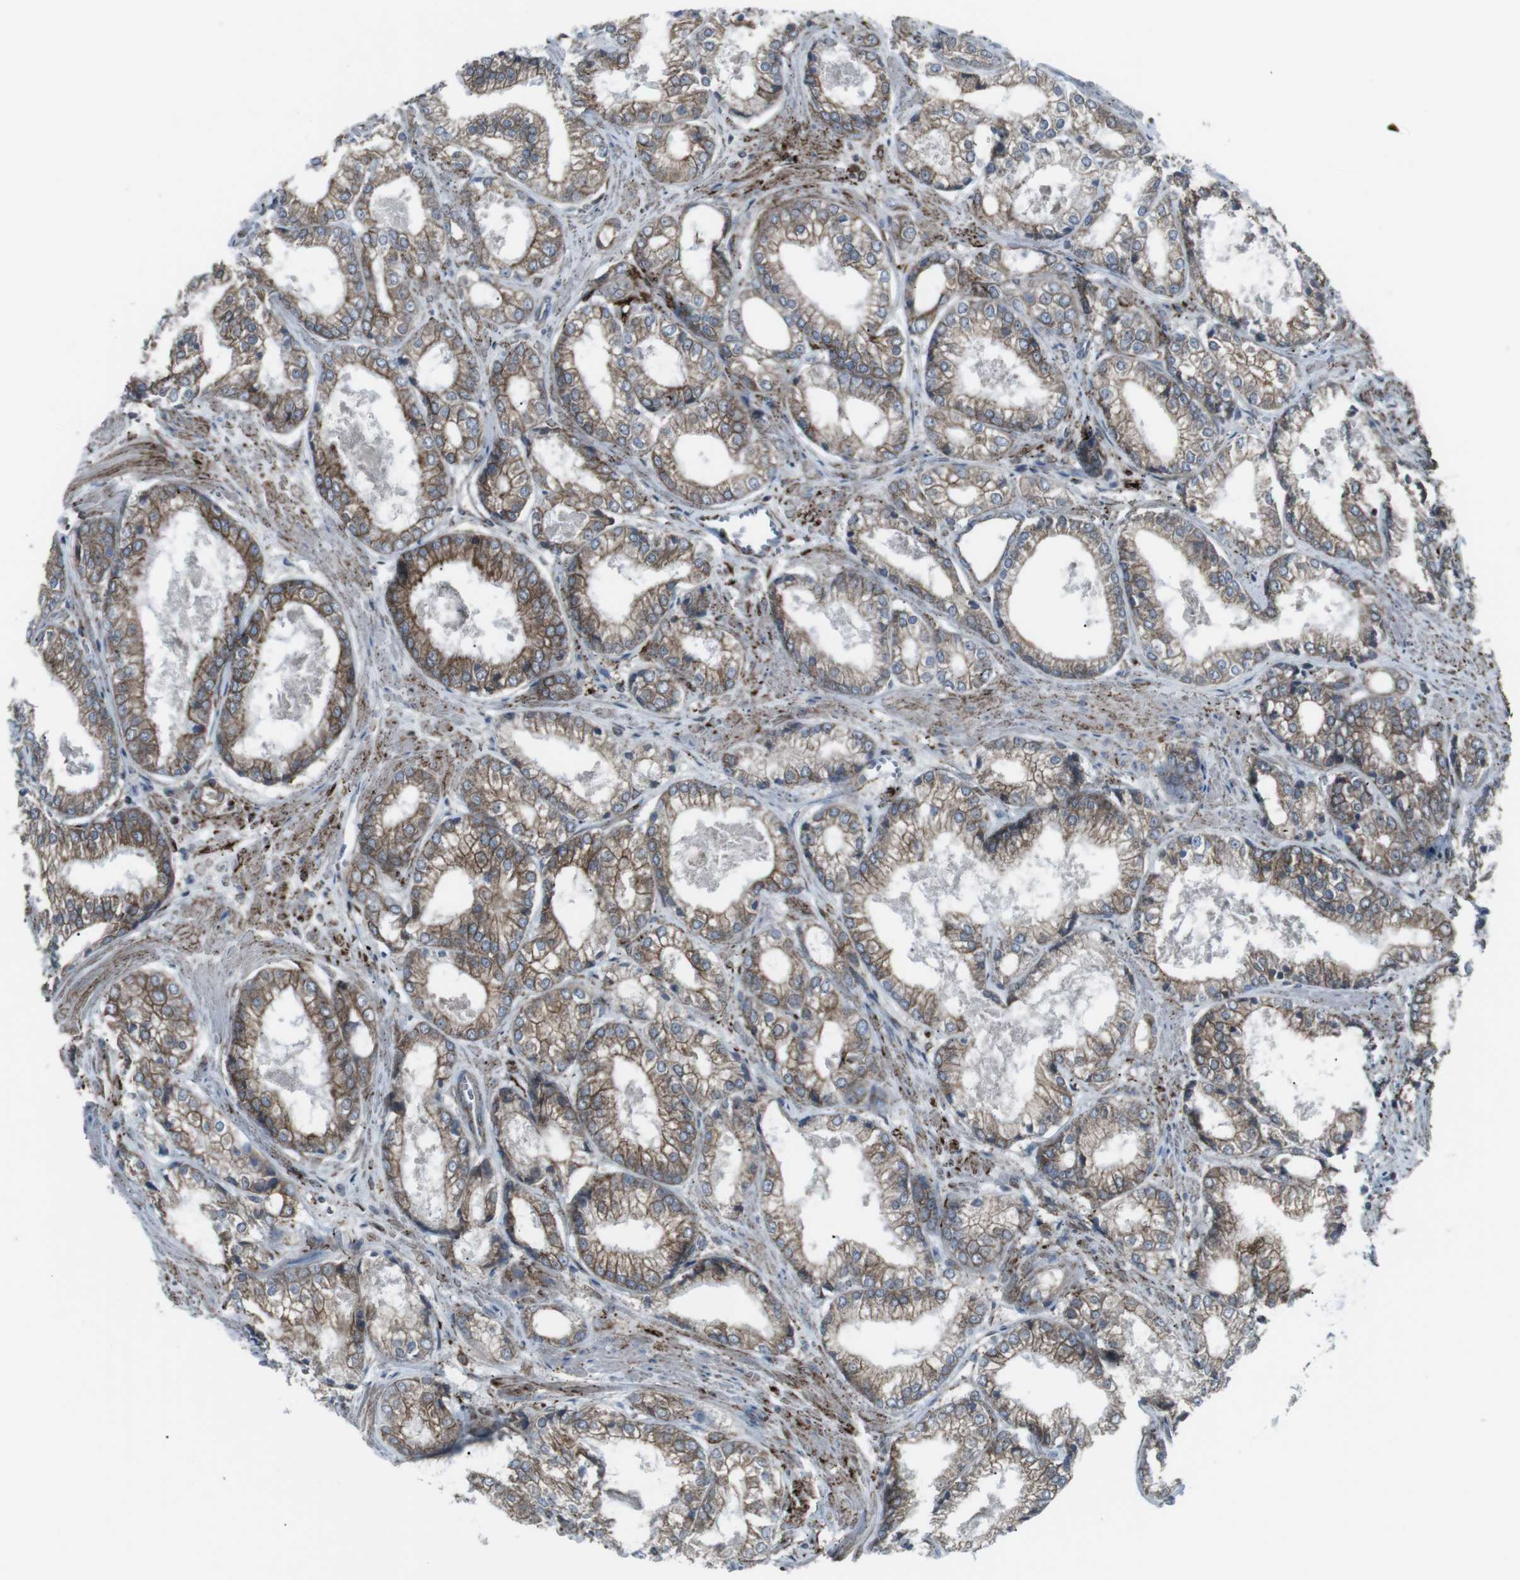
{"staining": {"intensity": "moderate", "quantity": ">75%", "location": "cytoplasmic/membranous"}, "tissue": "prostate cancer", "cell_type": "Tumor cells", "image_type": "cancer", "snomed": [{"axis": "morphology", "description": "Adenocarcinoma, Low grade"}, {"axis": "topography", "description": "Prostate"}], "caption": "Protein expression analysis of human low-grade adenocarcinoma (prostate) reveals moderate cytoplasmic/membranous positivity in about >75% of tumor cells. (Brightfield microscopy of DAB IHC at high magnification).", "gene": "LNPK", "patient": {"sex": "male", "age": 64}}